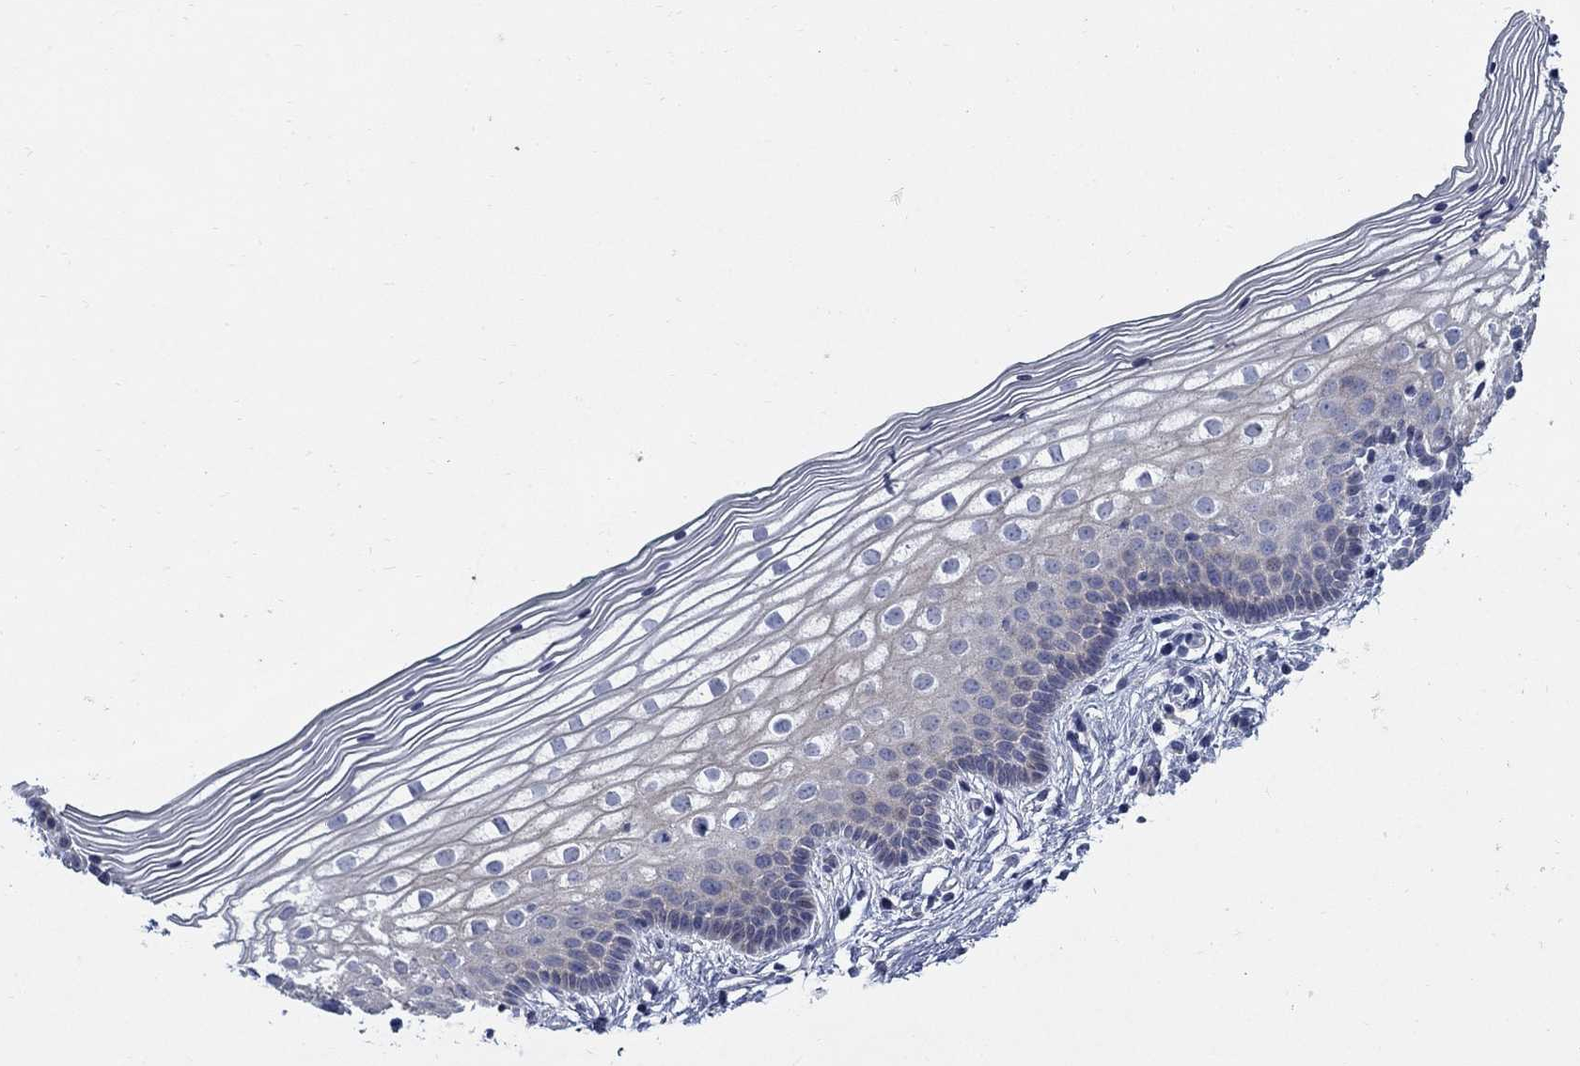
{"staining": {"intensity": "negative", "quantity": "none", "location": "none"}, "tissue": "vagina", "cell_type": "Squamous epithelial cells", "image_type": "normal", "snomed": [{"axis": "morphology", "description": "Normal tissue, NOS"}, {"axis": "topography", "description": "Vagina"}], "caption": "Squamous epithelial cells show no significant protein staining in unremarkable vagina.", "gene": "DNER", "patient": {"sex": "female", "age": 36}}